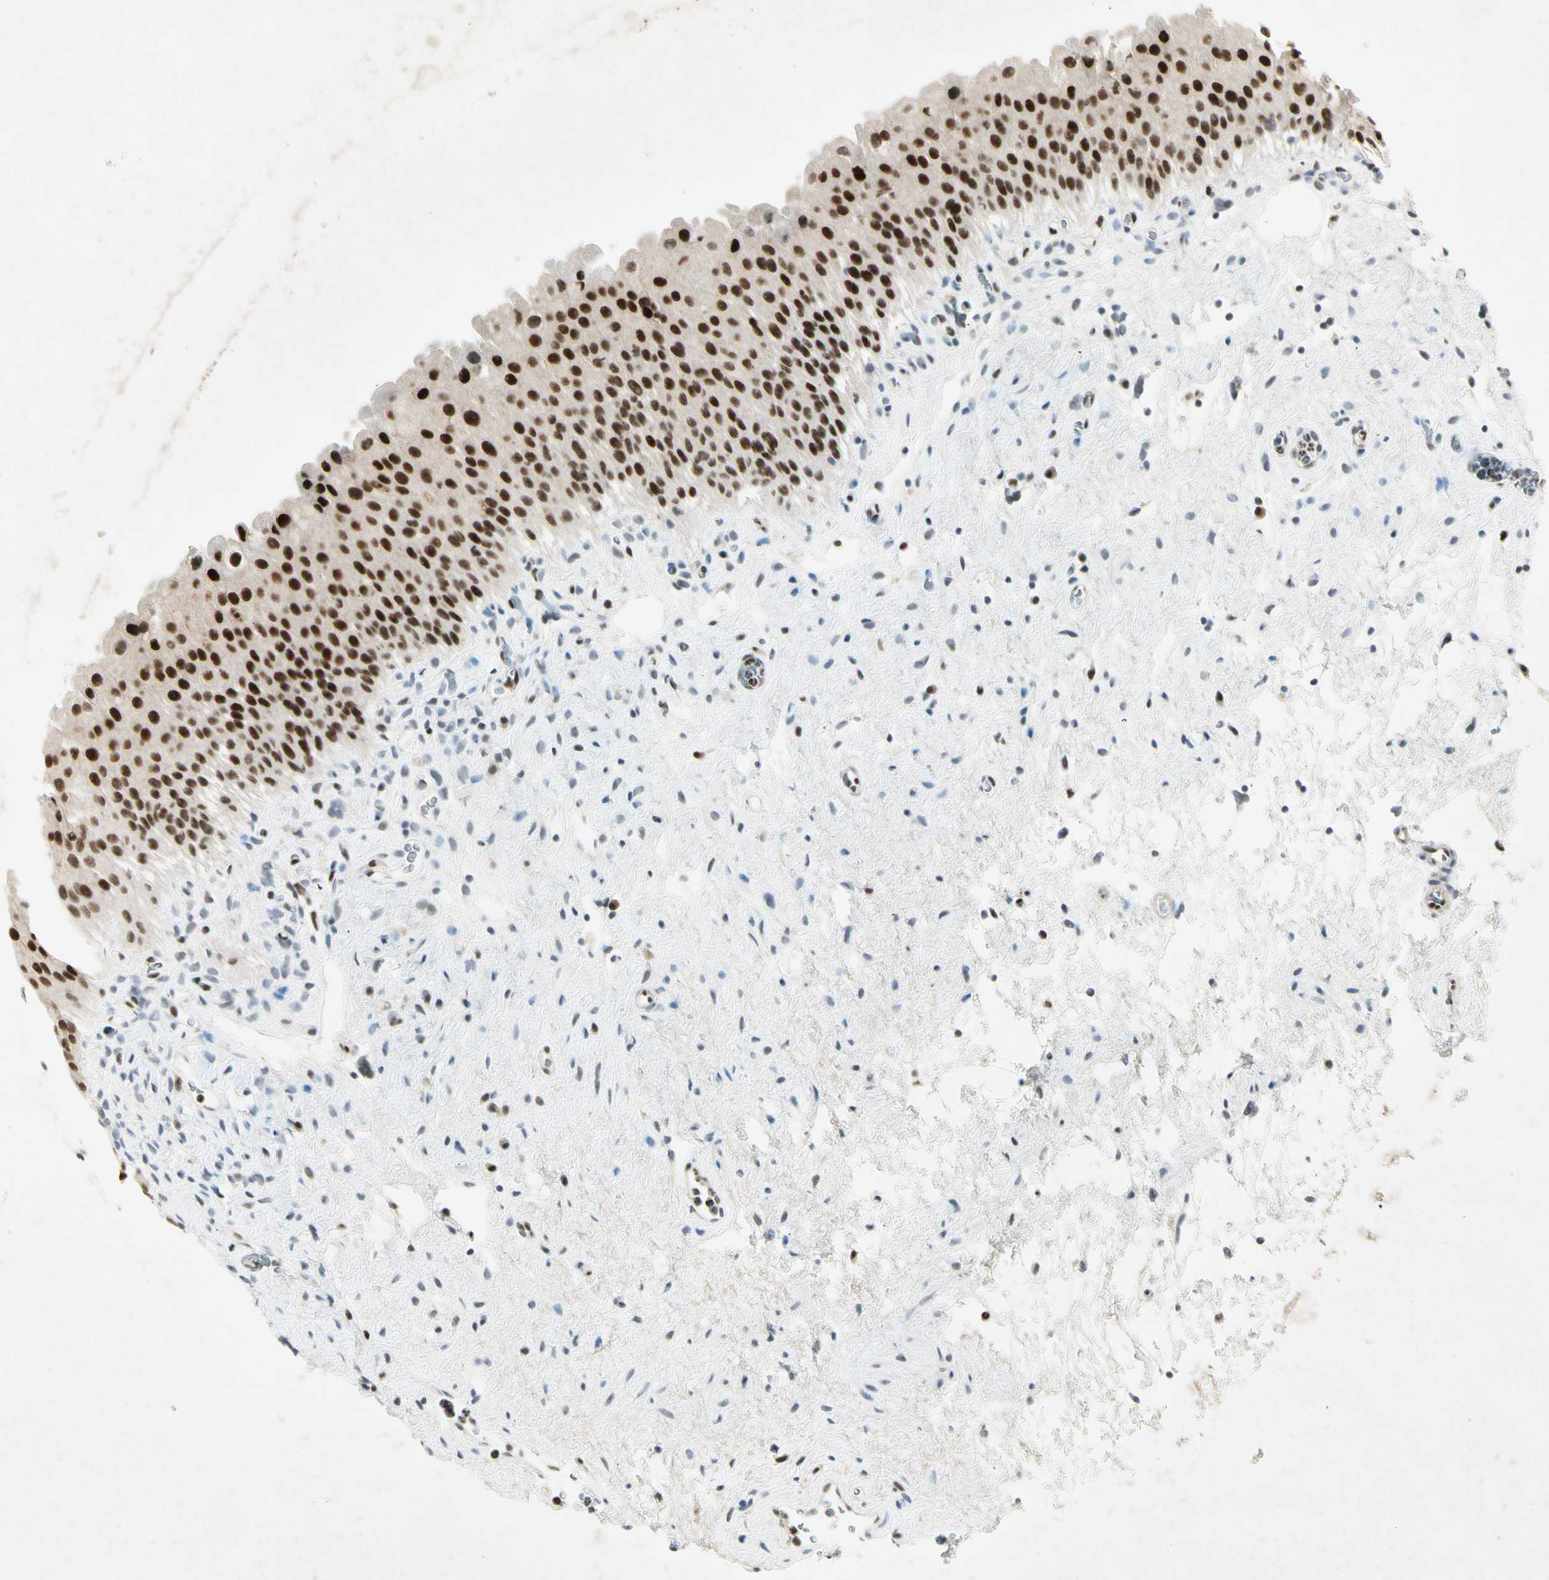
{"staining": {"intensity": "strong", "quantity": ">75%", "location": "nuclear"}, "tissue": "urinary bladder", "cell_type": "Urothelial cells", "image_type": "normal", "snomed": [{"axis": "morphology", "description": "Normal tissue, NOS"}, {"axis": "morphology", "description": "Urothelial carcinoma, High grade"}, {"axis": "topography", "description": "Urinary bladder"}], "caption": "Protein expression analysis of benign human urinary bladder reveals strong nuclear expression in about >75% of urothelial cells. (IHC, brightfield microscopy, high magnification).", "gene": "RNF43", "patient": {"sex": "male", "age": 46}}